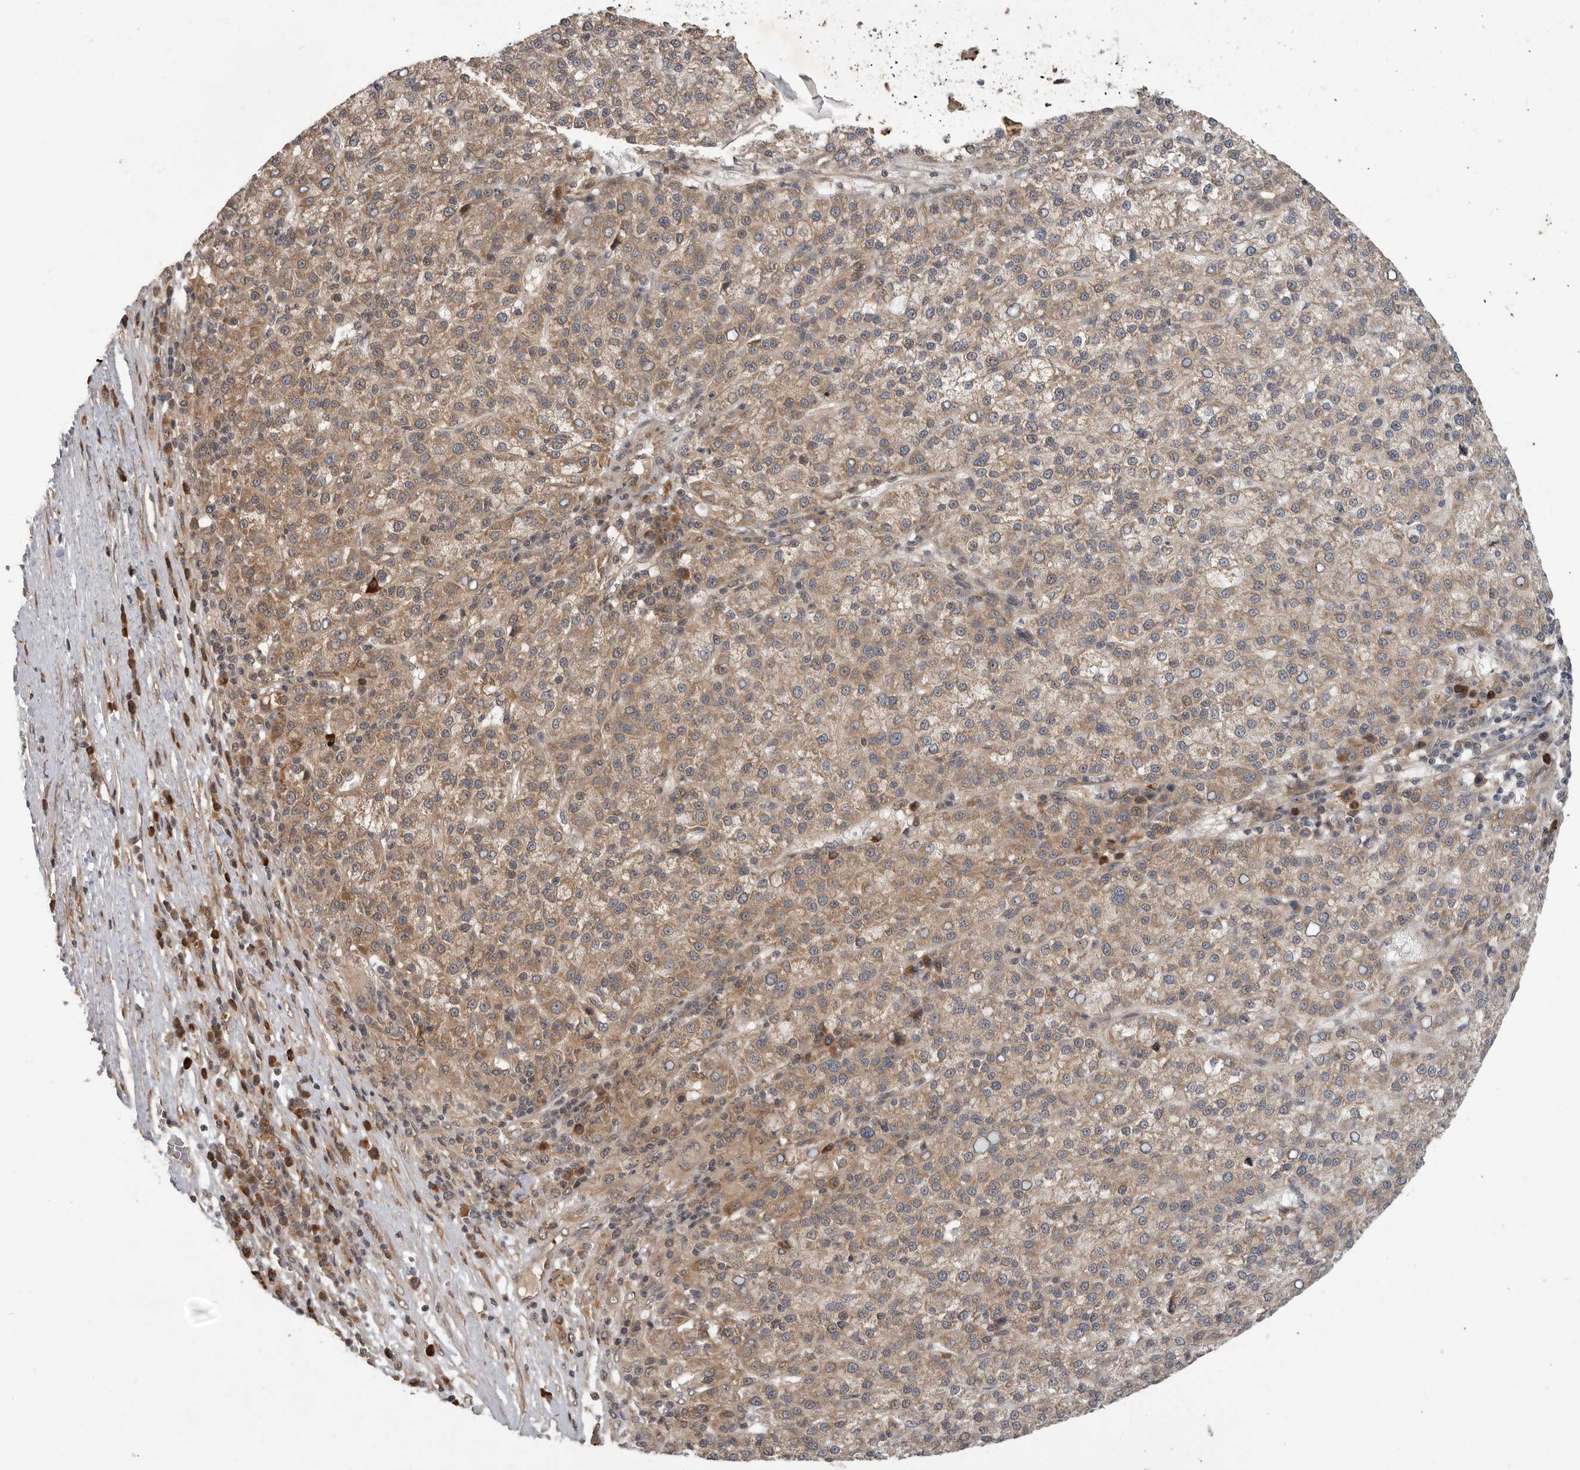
{"staining": {"intensity": "moderate", "quantity": ">75%", "location": "cytoplasmic/membranous"}, "tissue": "liver cancer", "cell_type": "Tumor cells", "image_type": "cancer", "snomed": [{"axis": "morphology", "description": "Carcinoma, Hepatocellular, NOS"}, {"axis": "topography", "description": "Liver"}], "caption": "Liver hepatocellular carcinoma stained with a brown dye displays moderate cytoplasmic/membranous positive staining in approximately >75% of tumor cells.", "gene": "OSBPL9", "patient": {"sex": "female", "age": 58}}